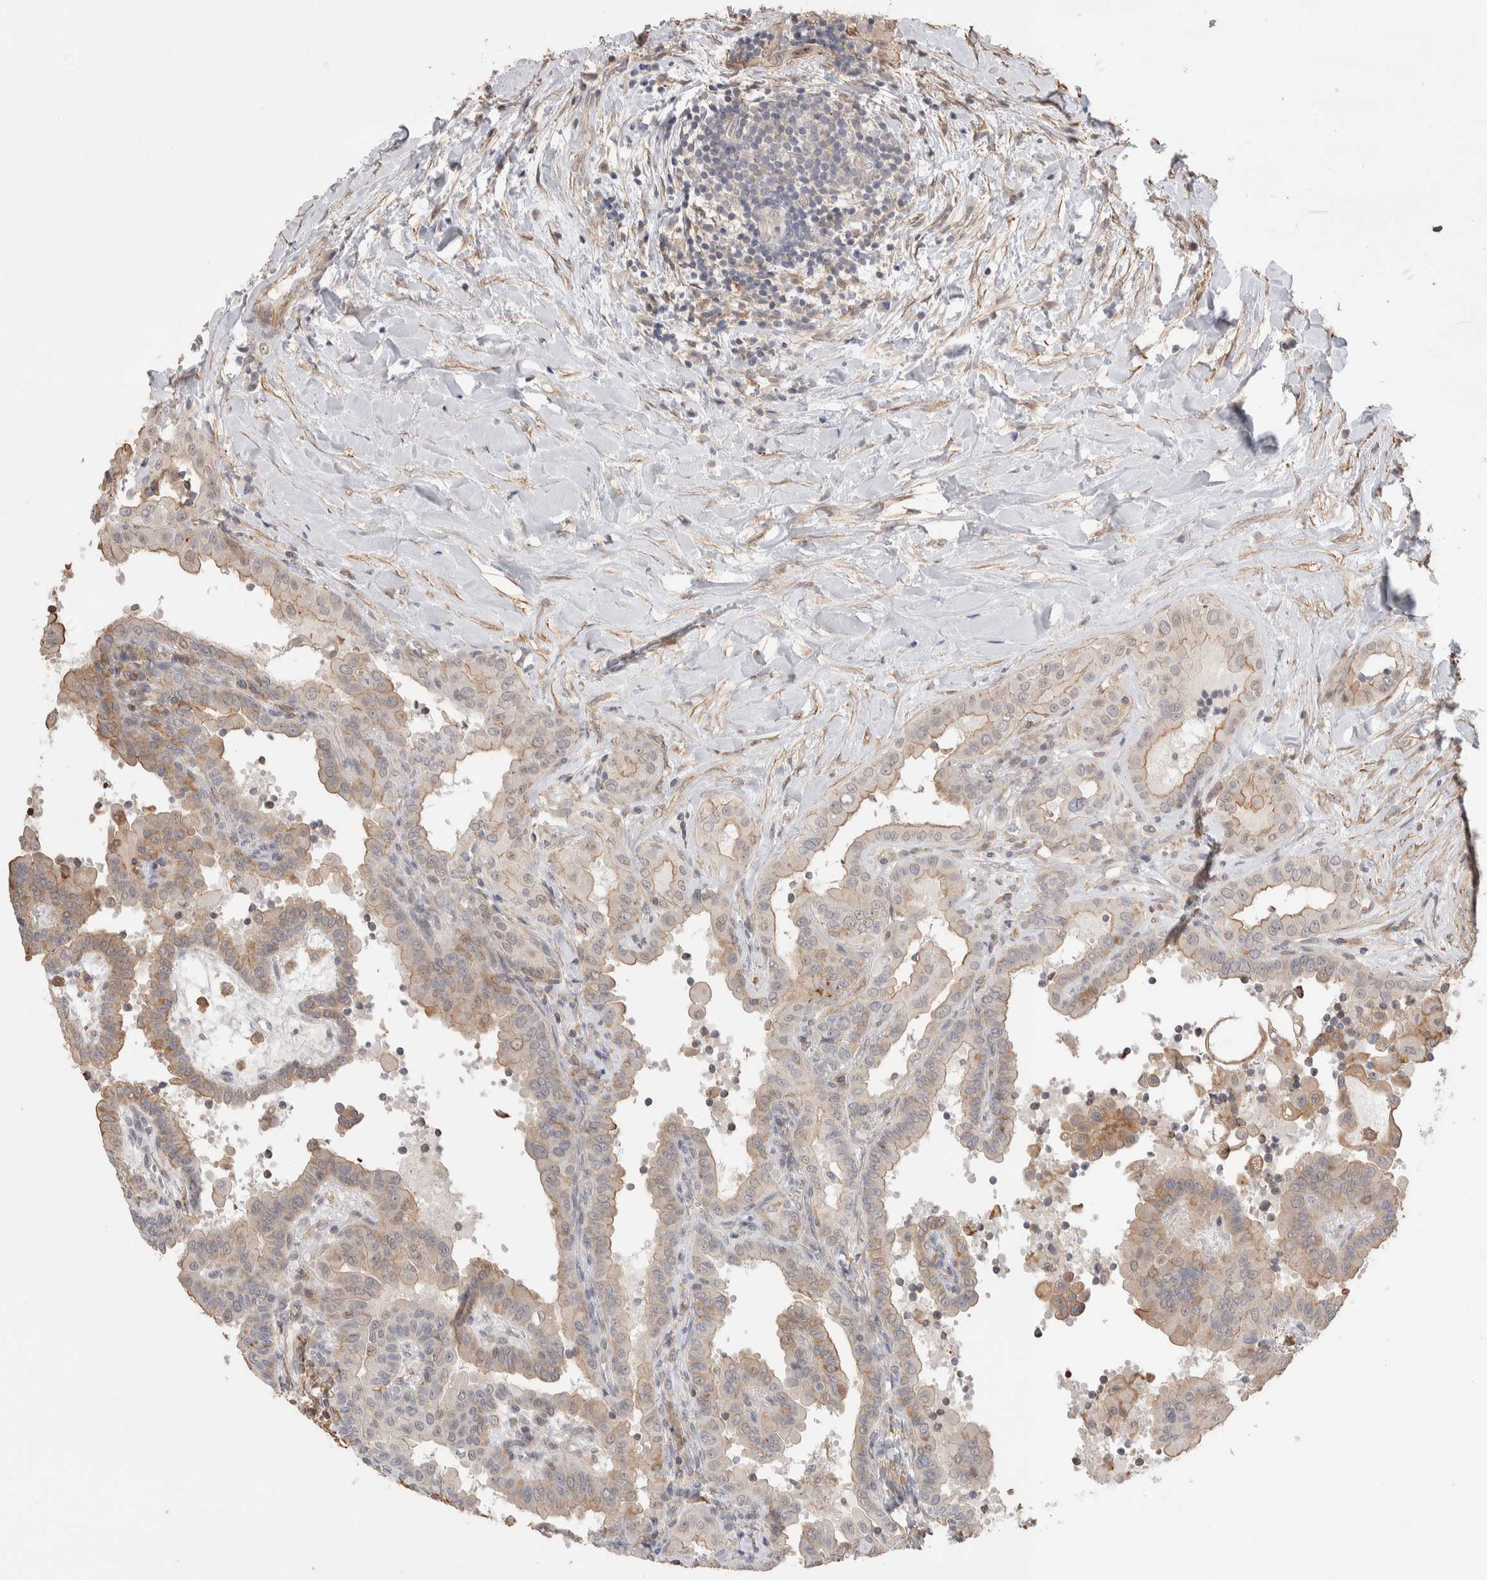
{"staining": {"intensity": "weak", "quantity": "25%-75%", "location": "cytoplasmic/membranous"}, "tissue": "thyroid cancer", "cell_type": "Tumor cells", "image_type": "cancer", "snomed": [{"axis": "morphology", "description": "Papillary adenocarcinoma, NOS"}, {"axis": "topography", "description": "Thyroid gland"}], "caption": "DAB immunohistochemical staining of thyroid papillary adenocarcinoma displays weak cytoplasmic/membranous protein staining in about 25%-75% of tumor cells. The staining was performed using DAB (3,3'-diaminobenzidine) to visualize the protein expression in brown, while the nuclei were stained in blue with hematoxylin (Magnification: 20x).", "gene": "ZNF704", "patient": {"sex": "male", "age": 33}}